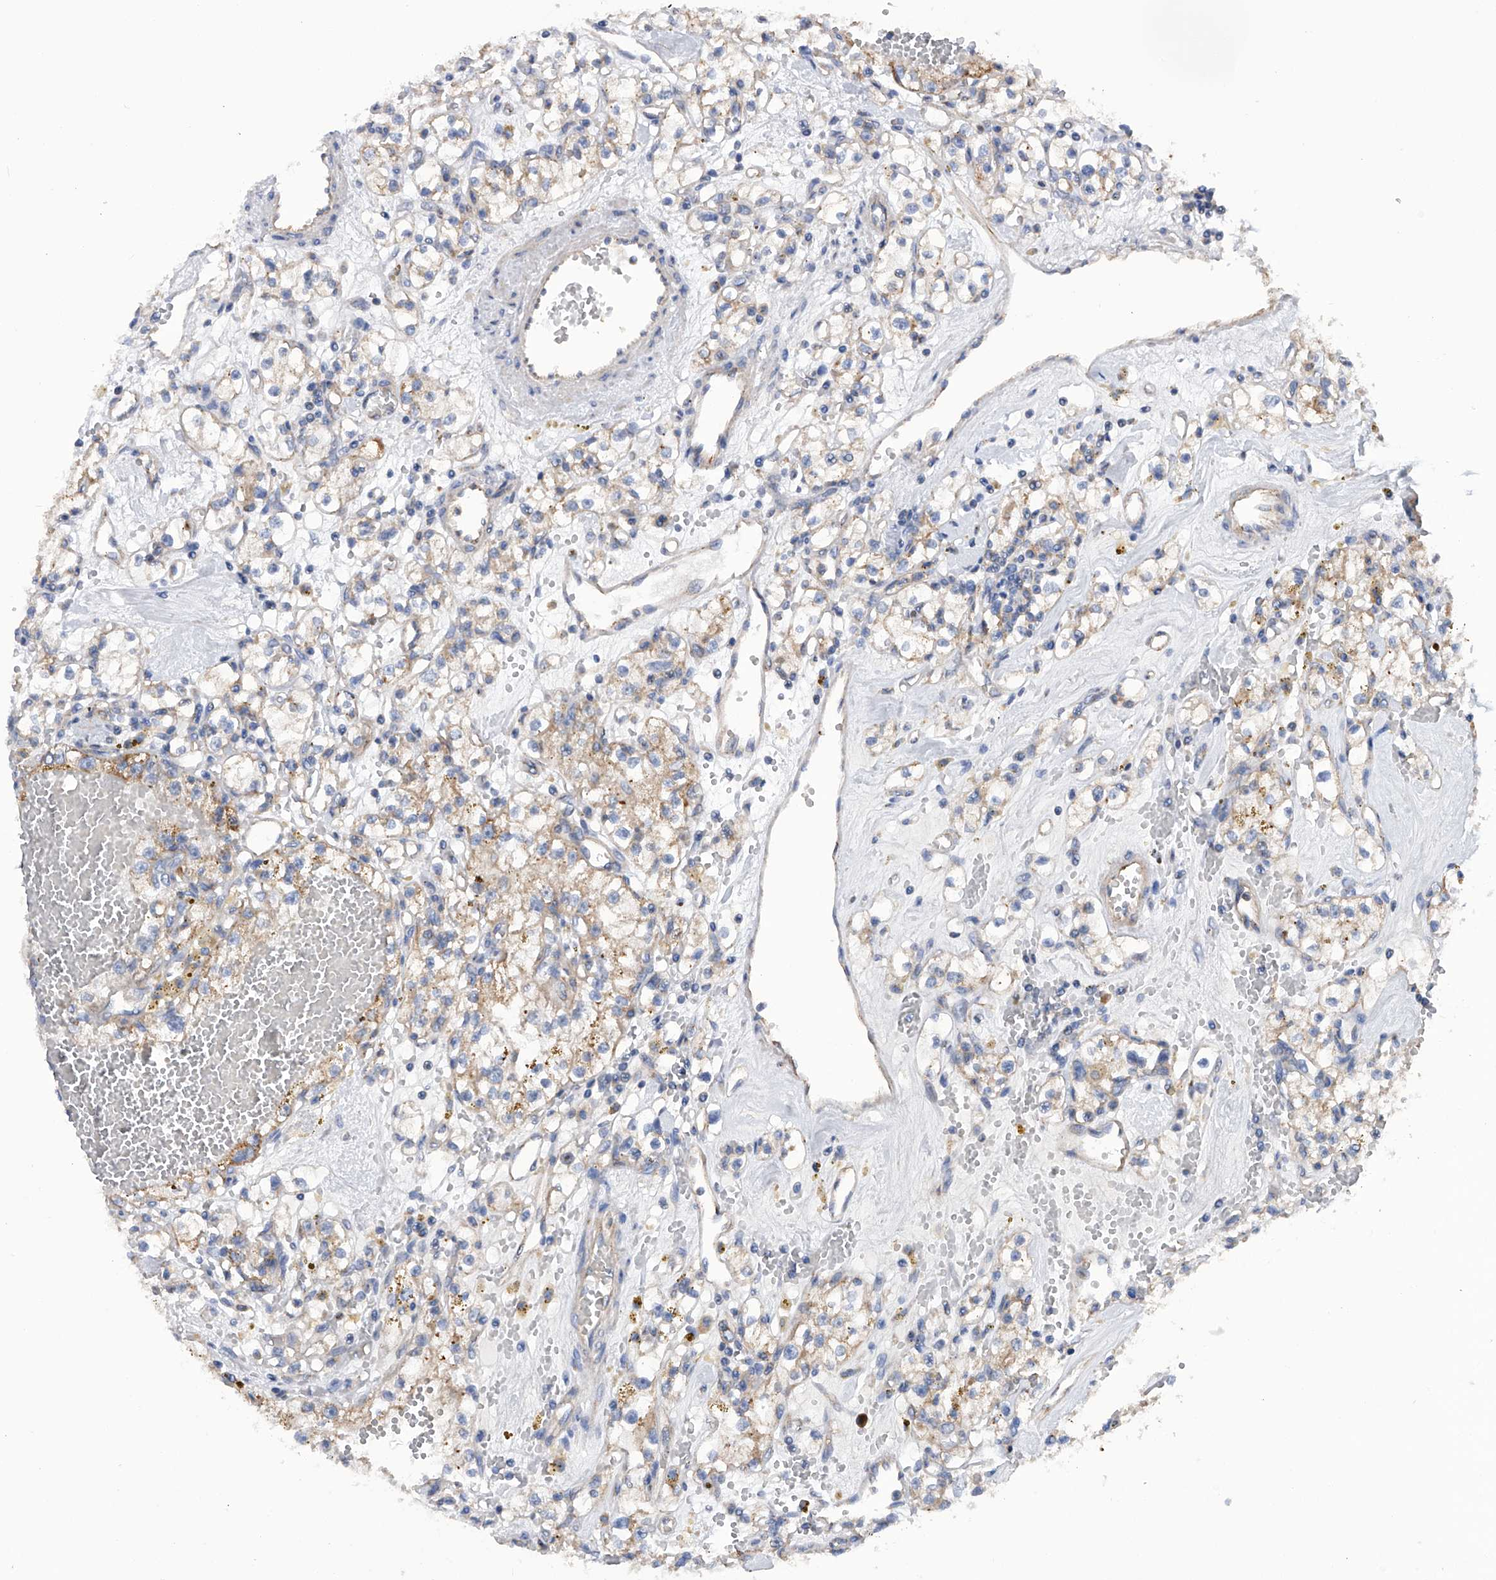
{"staining": {"intensity": "weak", "quantity": "25%-75%", "location": "cytoplasmic/membranous"}, "tissue": "renal cancer", "cell_type": "Tumor cells", "image_type": "cancer", "snomed": [{"axis": "morphology", "description": "Adenocarcinoma, NOS"}, {"axis": "topography", "description": "Kidney"}], "caption": "This image demonstrates IHC staining of adenocarcinoma (renal), with low weak cytoplasmic/membranous expression in about 25%-75% of tumor cells.", "gene": "MLYCD", "patient": {"sex": "male", "age": 56}}